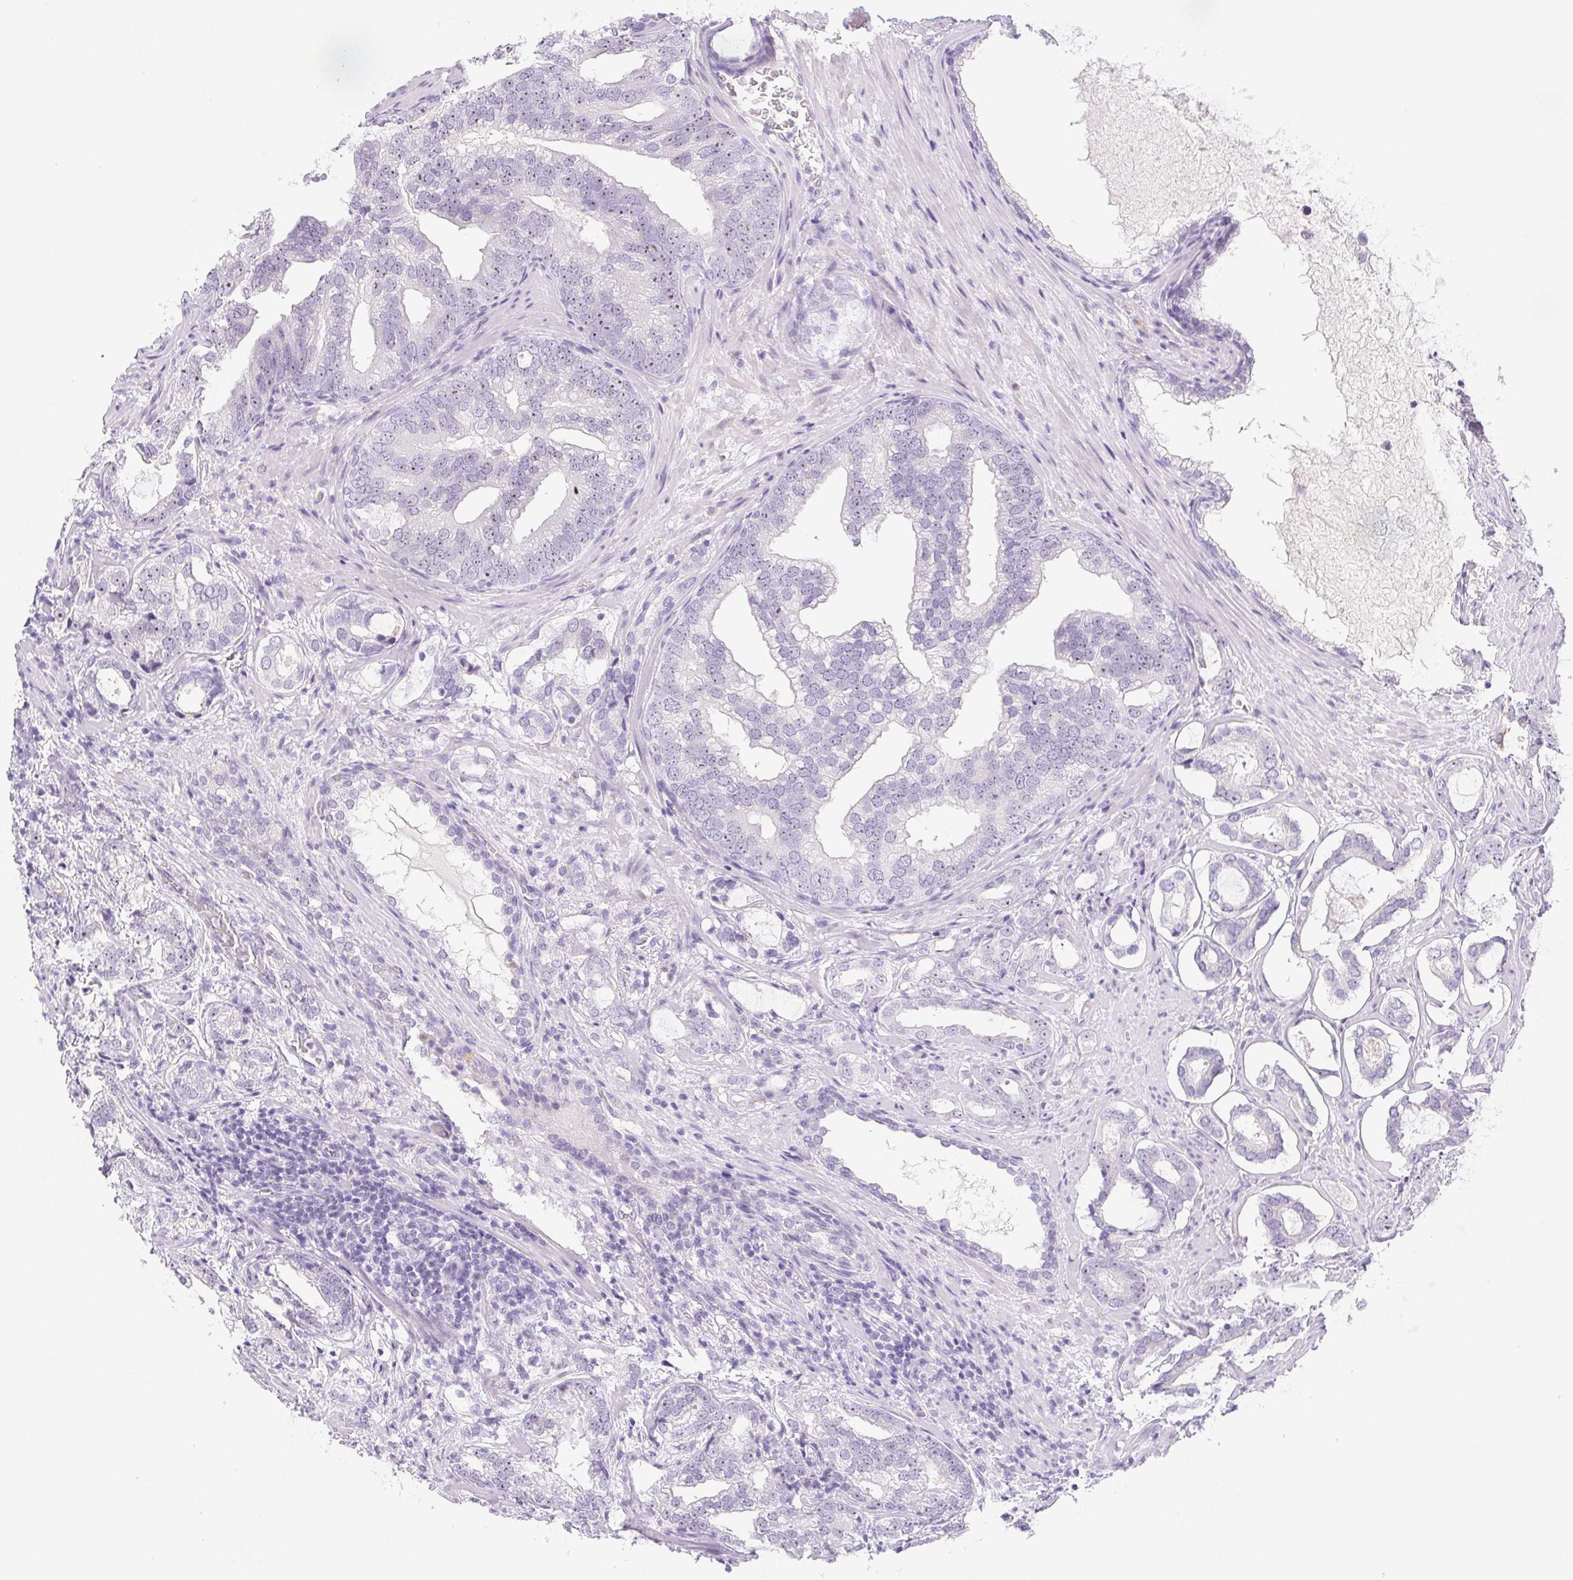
{"staining": {"intensity": "negative", "quantity": "none", "location": "none"}, "tissue": "prostate cancer", "cell_type": "Tumor cells", "image_type": "cancer", "snomed": [{"axis": "morphology", "description": "Adenocarcinoma, High grade"}, {"axis": "topography", "description": "Prostate"}], "caption": "A high-resolution photomicrograph shows immunohistochemistry staining of high-grade adenocarcinoma (prostate), which demonstrates no significant expression in tumor cells.", "gene": "ST8SIA3", "patient": {"sex": "male", "age": 75}}